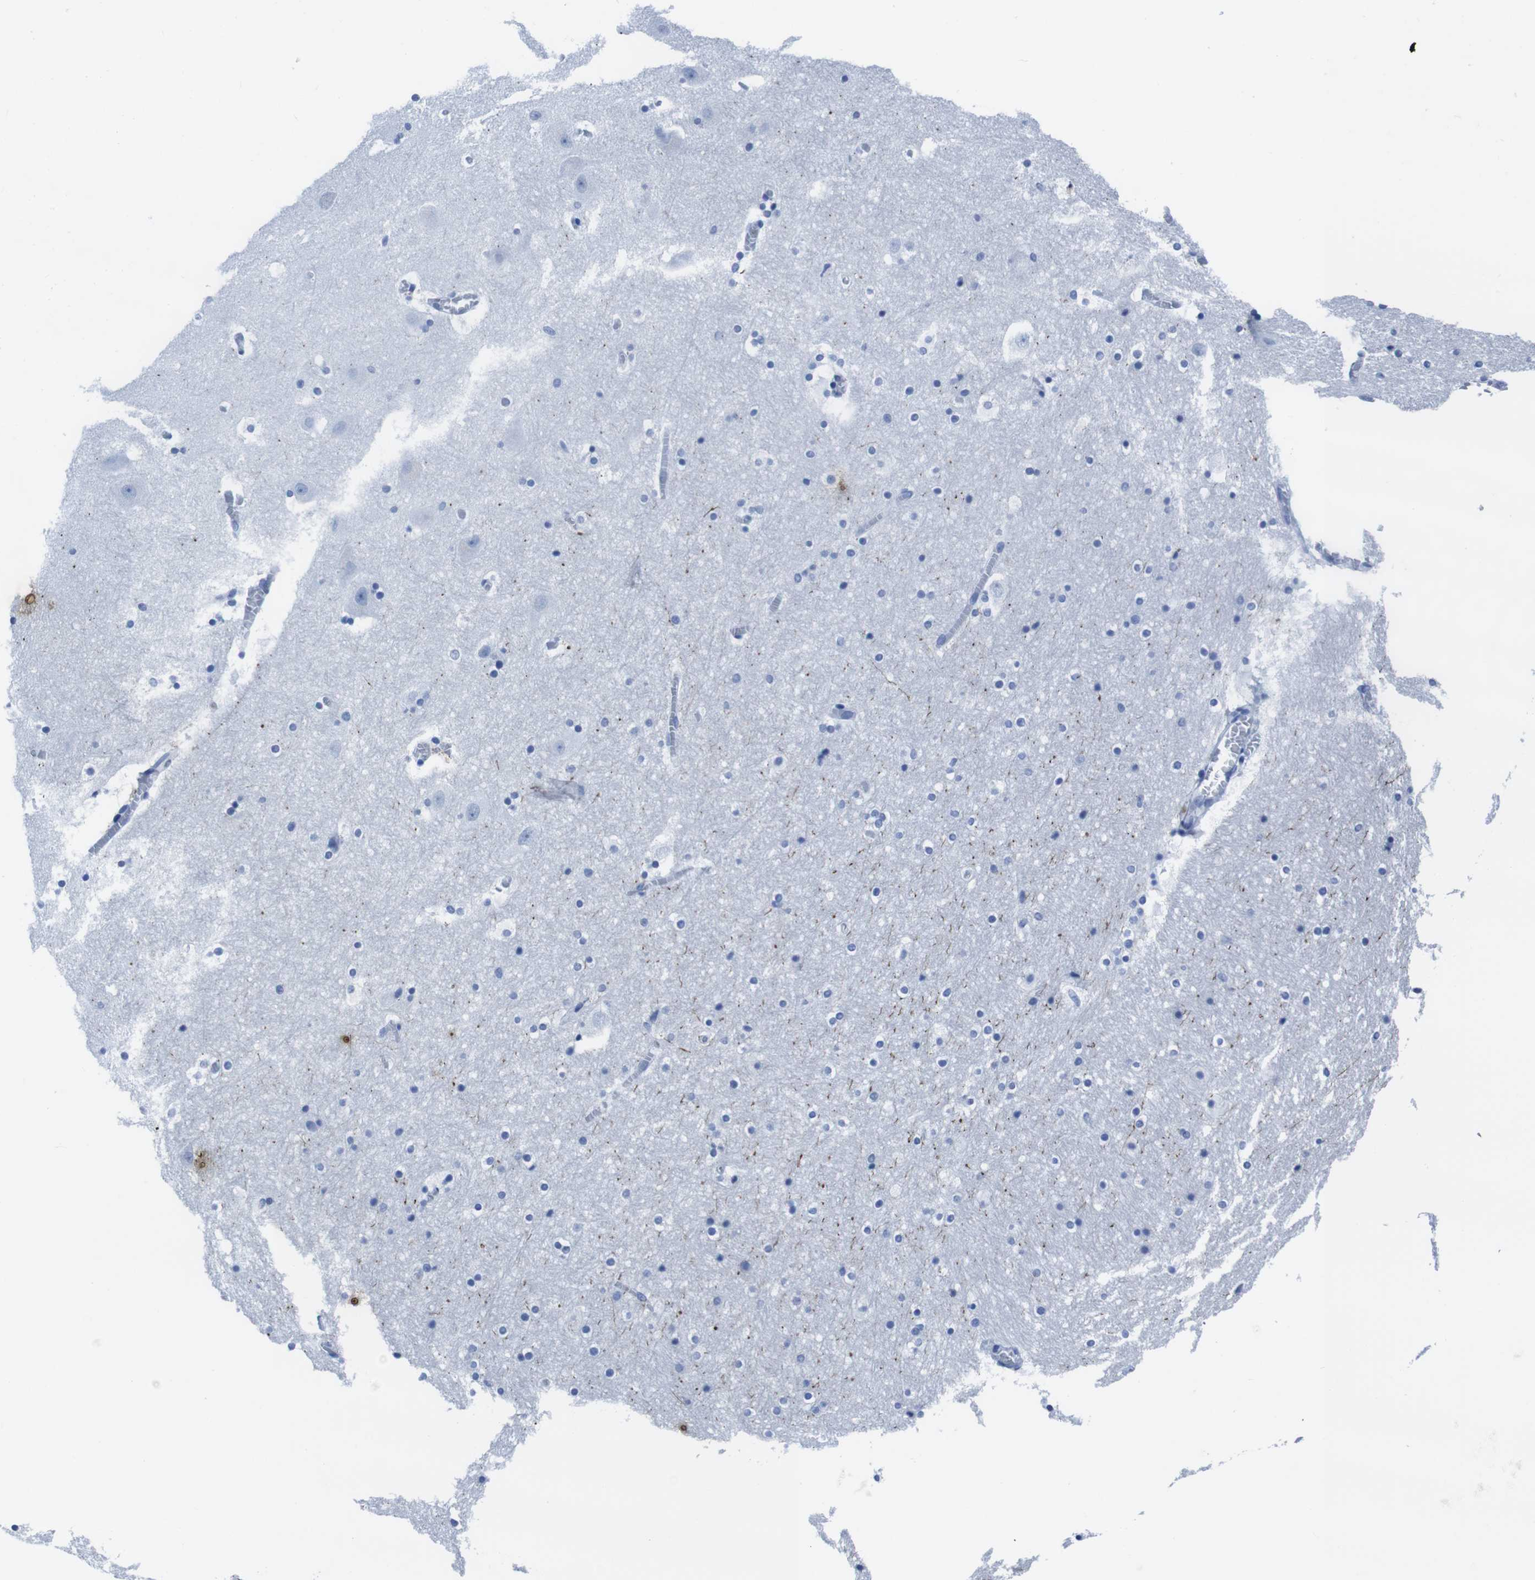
{"staining": {"intensity": "negative", "quantity": "none", "location": "none"}, "tissue": "hippocampus", "cell_type": "Glial cells", "image_type": "normal", "snomed": [{"axis": "morphology", "description": "Normal tissue, NOS"}, {"axis": "topography", "description": "Hippocampus"}], "caption": "IHC micrograph of benign hippocampus stained for a protein (brown), which exhibits no positivity in glial cells.", "gene": "EIF4A1", "patient": {"sex": "male", "age": 45}}